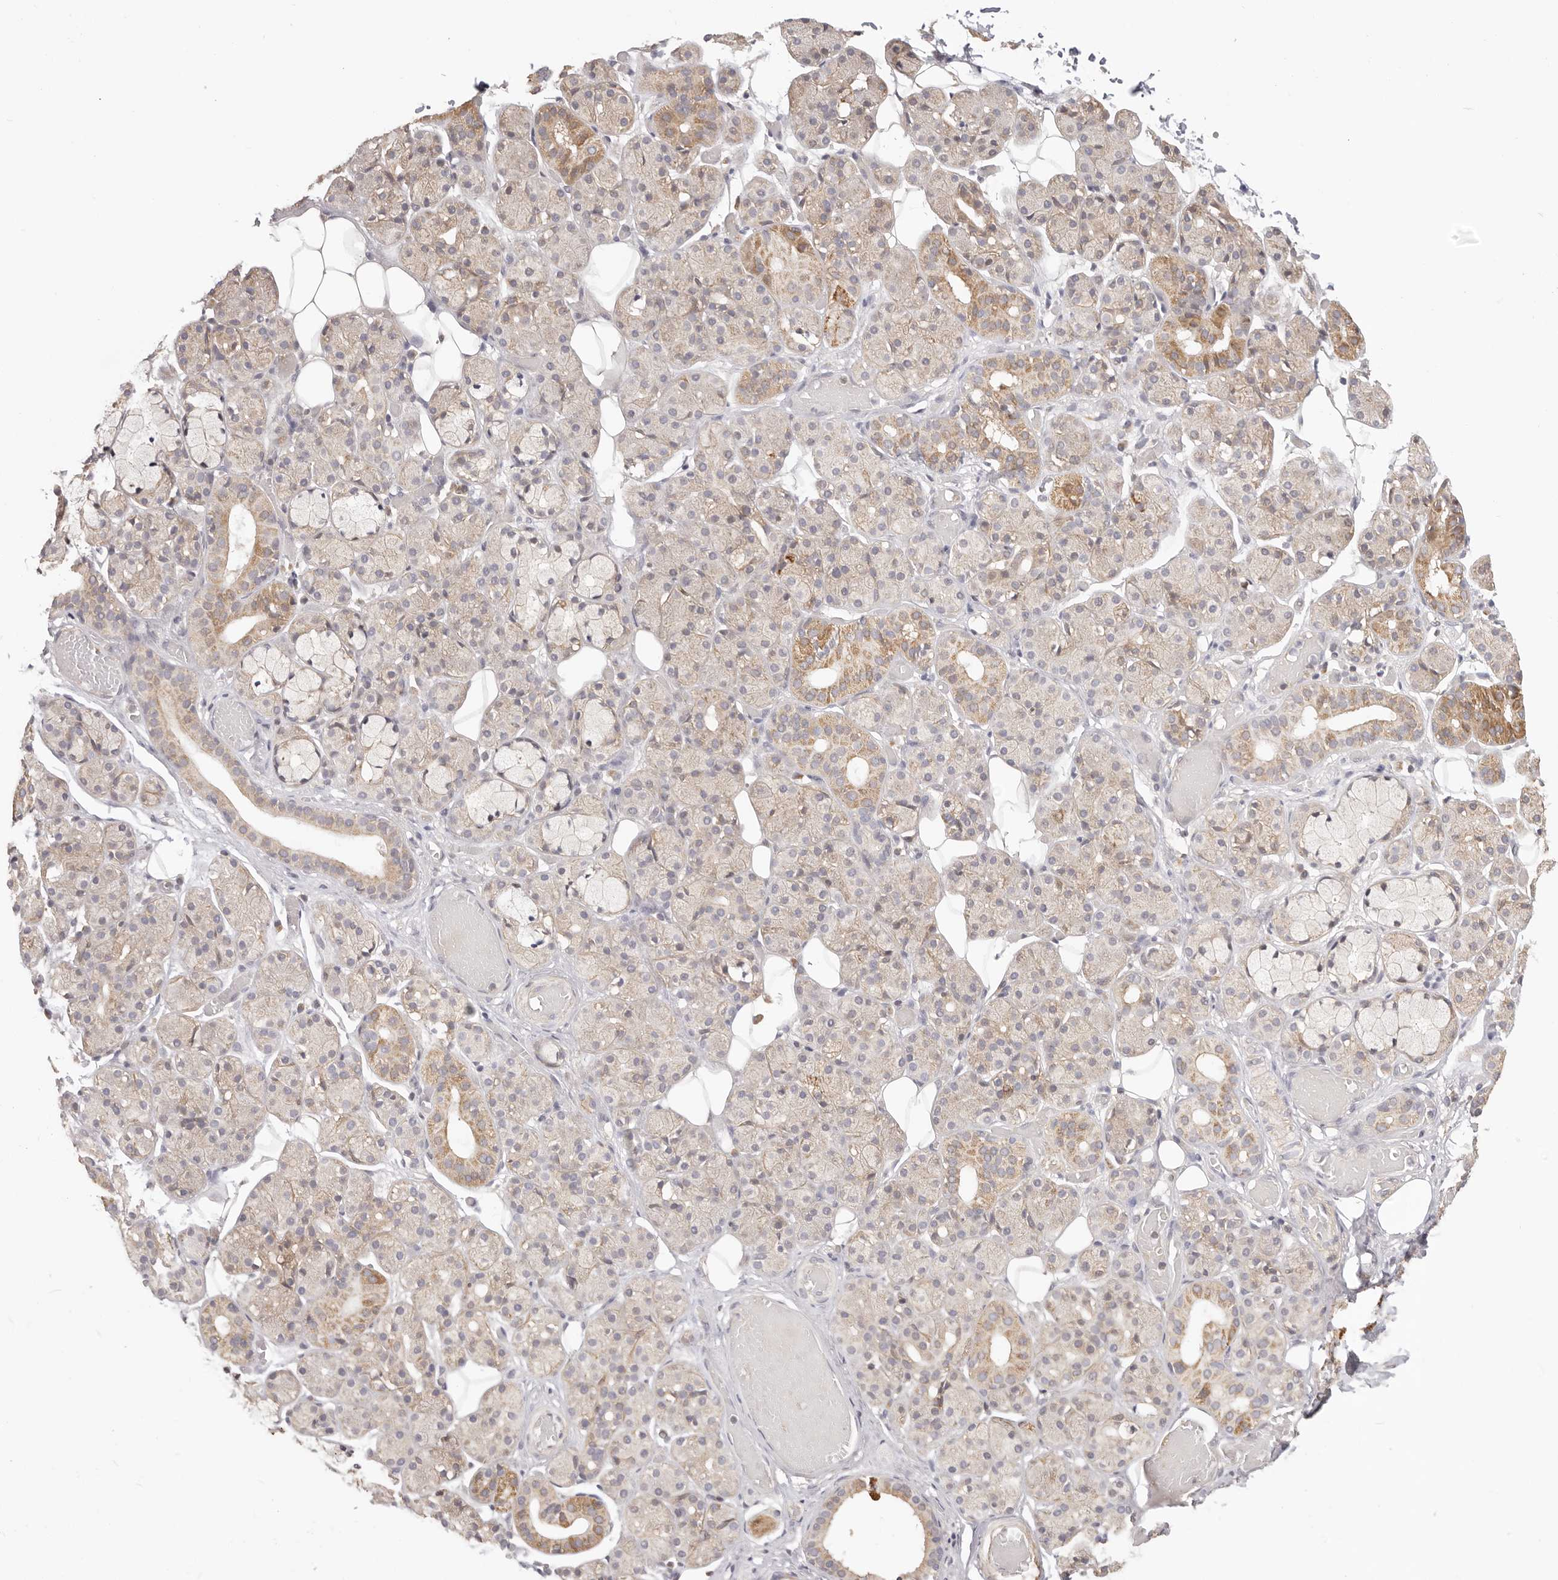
{"staining": {"intensity": "moderate", "quantity": "<25%", "location": "cytoplasmic/membranous"}, "tissue": "salivary gland", "cell_type": "Glandular cells", "image_type": "normal", "snomed": [{"axis": "morphology", "description": "Normal tissue, NOS"}, {"axis": "topography", "description": "Salivary gland"}], "caption": "Protein expression analysis of benign salivary gland displays moderate cytoplasmic/membranous staining in about <25% of glandular cells.", "gene": "KCMF1", "patient": {"sex": "male", "age": 63}}